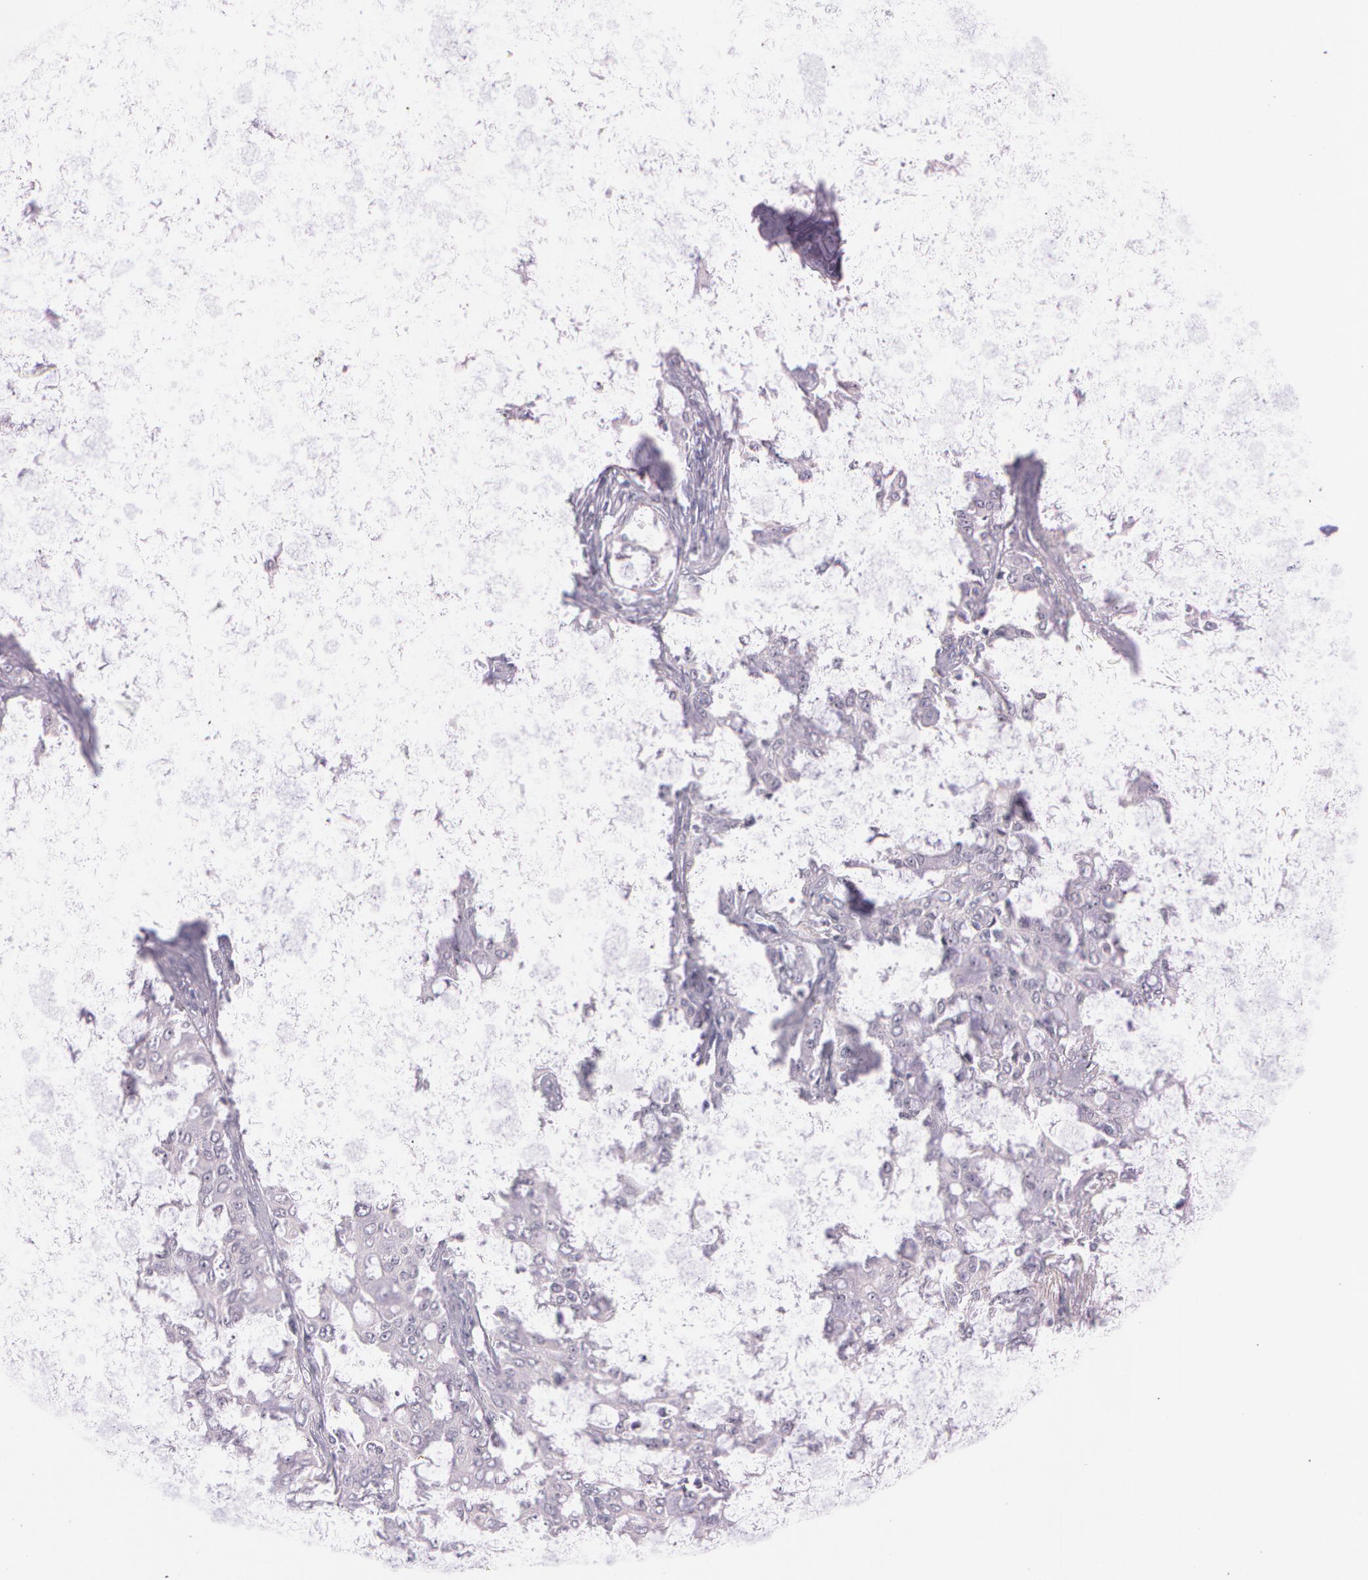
{"staining": {"intensity": "negative", "quantity": "none", "location": "none"}, "tissue": "lung cancer", "cell_type": "Tumor cells", "image_type": "cancer", "snomed": [{"axis": "morphology", "description": "Adenocarcinoma, NOS"}, {"axis": "topography", "description": "Lung"}], "caption": "There is no significant expression in tumor cells of lung cancer (adenocarcinoma).", "gene": "FBL", "patient": {"sex": "female", "age": 44}}